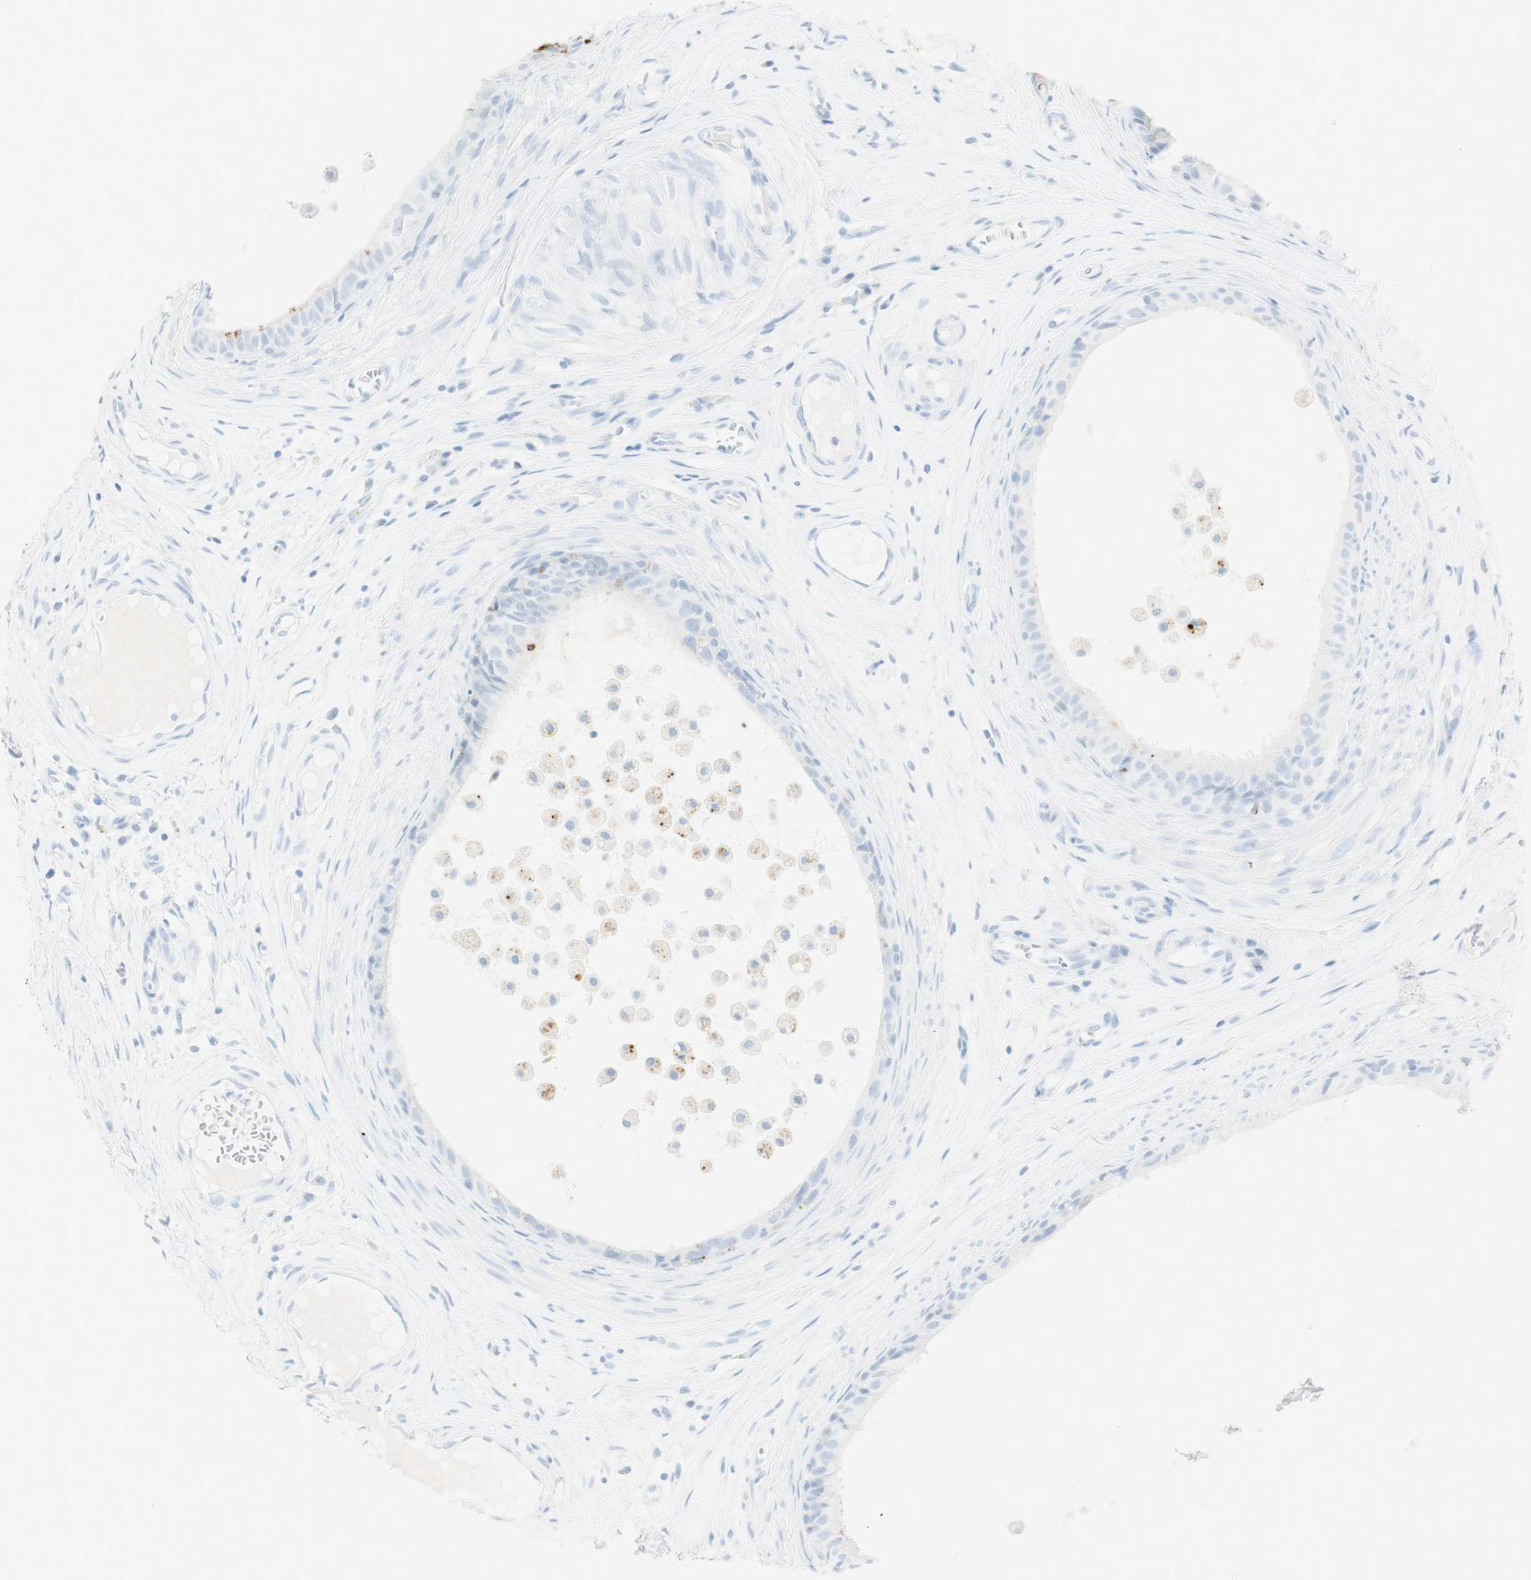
{"staining": {"intensity": "strong", "quantity": "<25%", "location": "cytoplasmic/membranous"}, "tissue": "epididymis", "cell_type": "Glandular cells", "image_type": "normal", "snomed": [{"axis": "morphology", "description": "Normal tissue, NOS"}, {"axis": "morphology", "description": "Inflammation, NOS"}, {"axis": "topography", "description": "Epididymis"}], "caption": "Brown immunohistochemical staining in normal epididymis demonstrates strong cytoplasmic/membranous positivity in approximately <25% of glandular cells.", "gene": "NAPSA", "patient": {"sex": "male", "age": 85}}